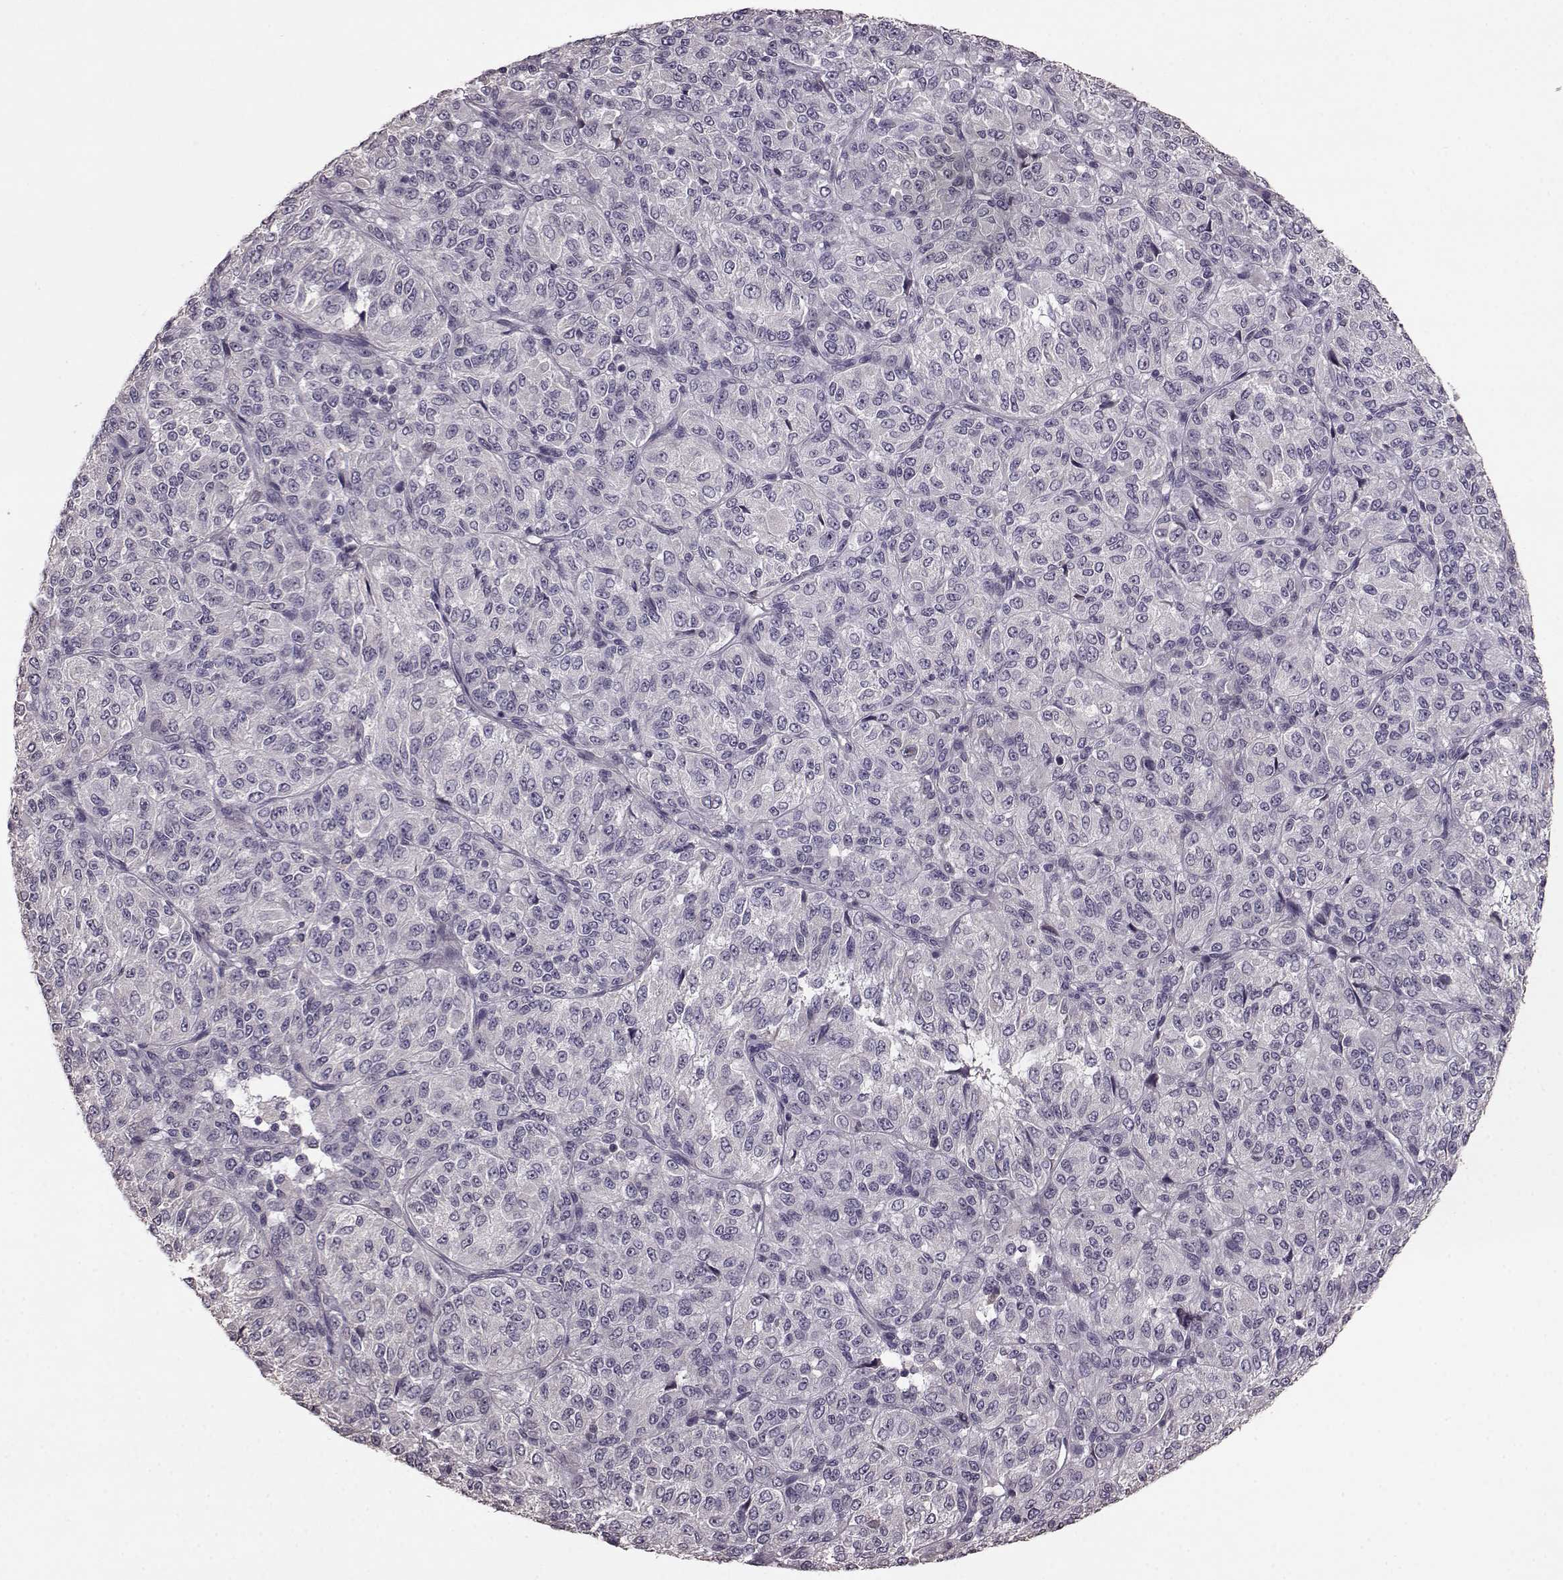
{"staining": {"intensity": "negative", "quantity": "none", "location": "none"}, "tissue": "melanoma", "cell_type": "Tumor cells", "image_type": "cancer", "snomed": [{"axis": "morphology", "description": "Malignant melanoma, Metastatic site"}, {"axis": "topography", "description": "Brain"}], "caption": "This is an immunohistochemistry histopathology image of human malignant melanoma (metastatic site). There is no positivity in tumor cells.", "gene": "SLC52A3", "patient": {"sex": "female", "age": 56}}